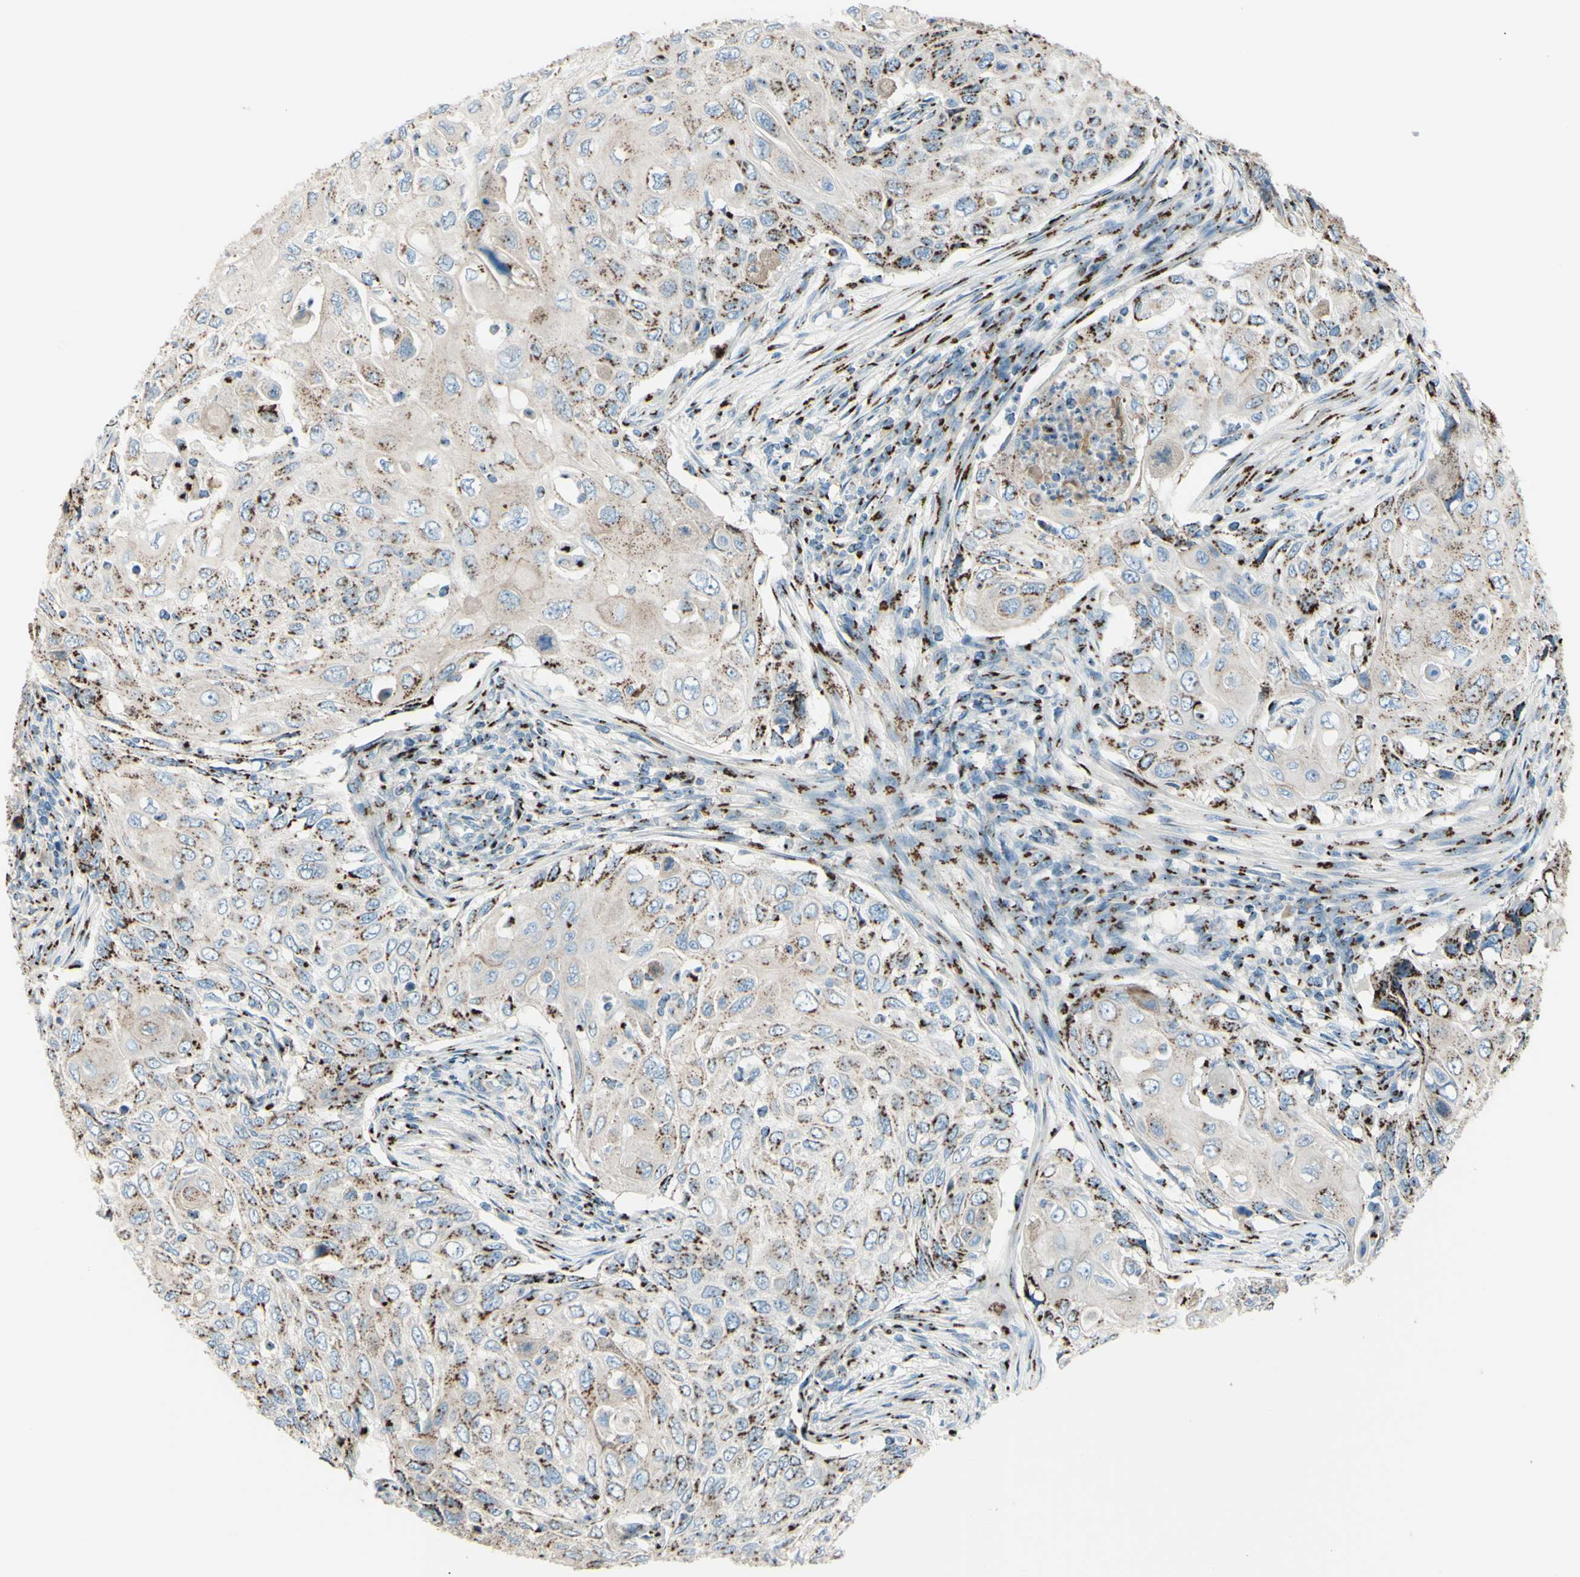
{"staining": {"intensity": "strong", "quantity": "25%-75%", "location": "cytoplasmic/membranous"}, "tissue": "cervical cancer", "cell_type": "Tumor cells", "image_type": "cancer", "snomed": [{"axis": "morphology", "description": "Squamous cell carcinoma, NOS"}, {"axis": "topography", "description": "Cervix"}], "caption": "IHC of cervical cancer (squamous cell carcinoma) exhibits high levels of strong cytoplasmic/membranous positivity in approximately 25%-75% of tumor cells.", "gene": "B4GALT1", "patient": {"sex": "female", "age": 70}}